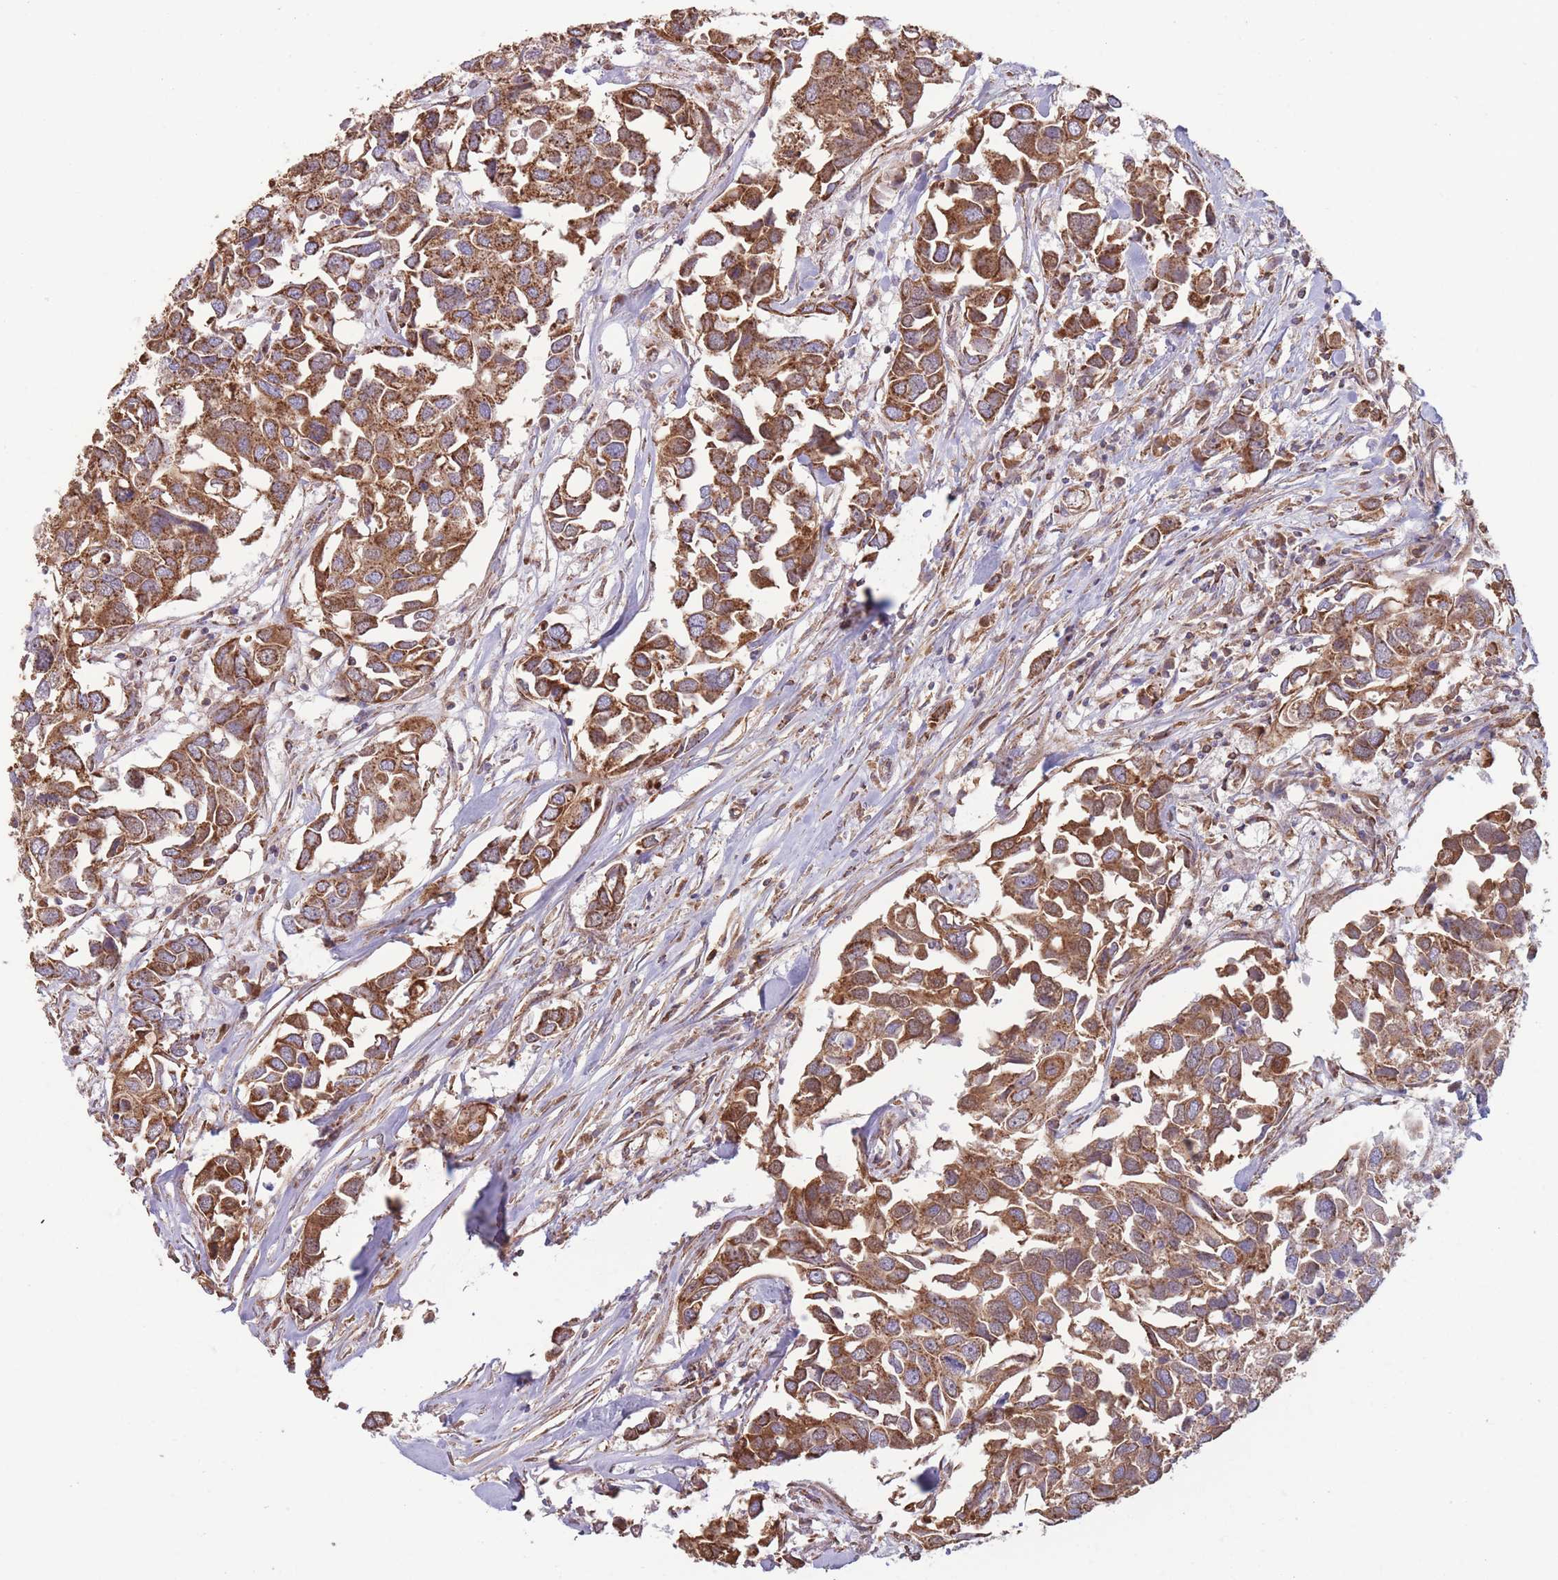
{"staining": {"intensity": "strong", "quantity": ">75%", "location": "cytoplasmic/membranous"}, "tissue": "breast cancer", "cell_type": "Tumor cells", "image_type": "cancer", "snomed": [{"axis": "morphology", "description": "Duct carcinoma"}, {"axis": "topography", "description": "Breast"}], "caption": "Infiltrating ductal carcinoma (breast) stained with a protein marker reveals strong staining in tumor cells.", "gene": "KIF16B", "patient": {"sex": "female", "age": 83}}